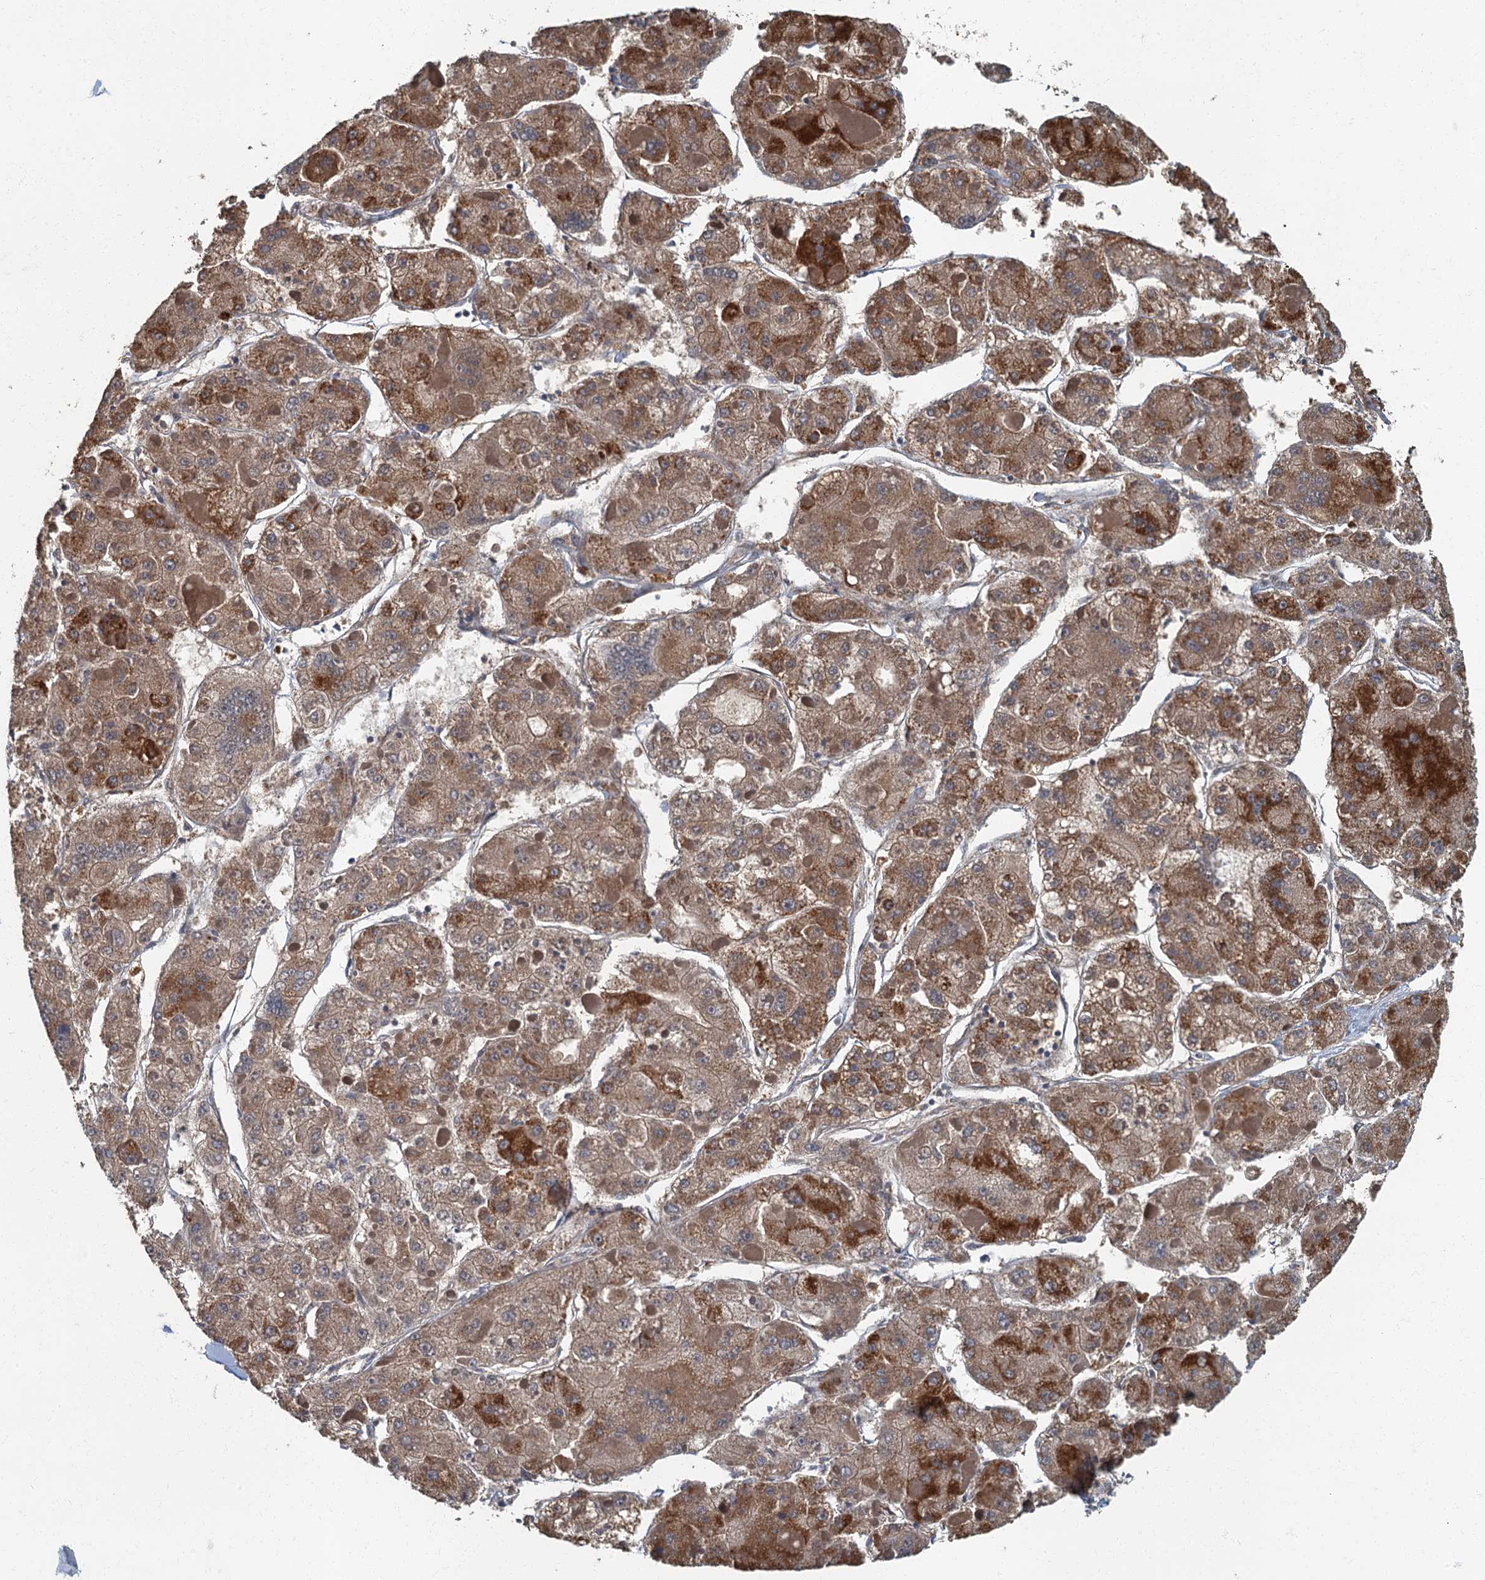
{"staining": {"intensity": "moderate", "quantity": "25%-75%", "location": "cytoplasmic/membranous"}, "tissue": "liver cancer", "cell_type": "Tumor cells", "image_type": "cancer", "snomed": [{"axis": "morphology", "description": "Carcinoma, Hepatocellular, NOS"}, {"axis": "topography", "description": "Liver"}], "caption": "Liver hepatocellular carcinoma stained for a protein (brown) reveals moderate cytoplasmic/membranous positive positivity in about 25%-75% of tumor cells.", "gene": "ARL11", "patient": {"sex": "female", "age": 73}}